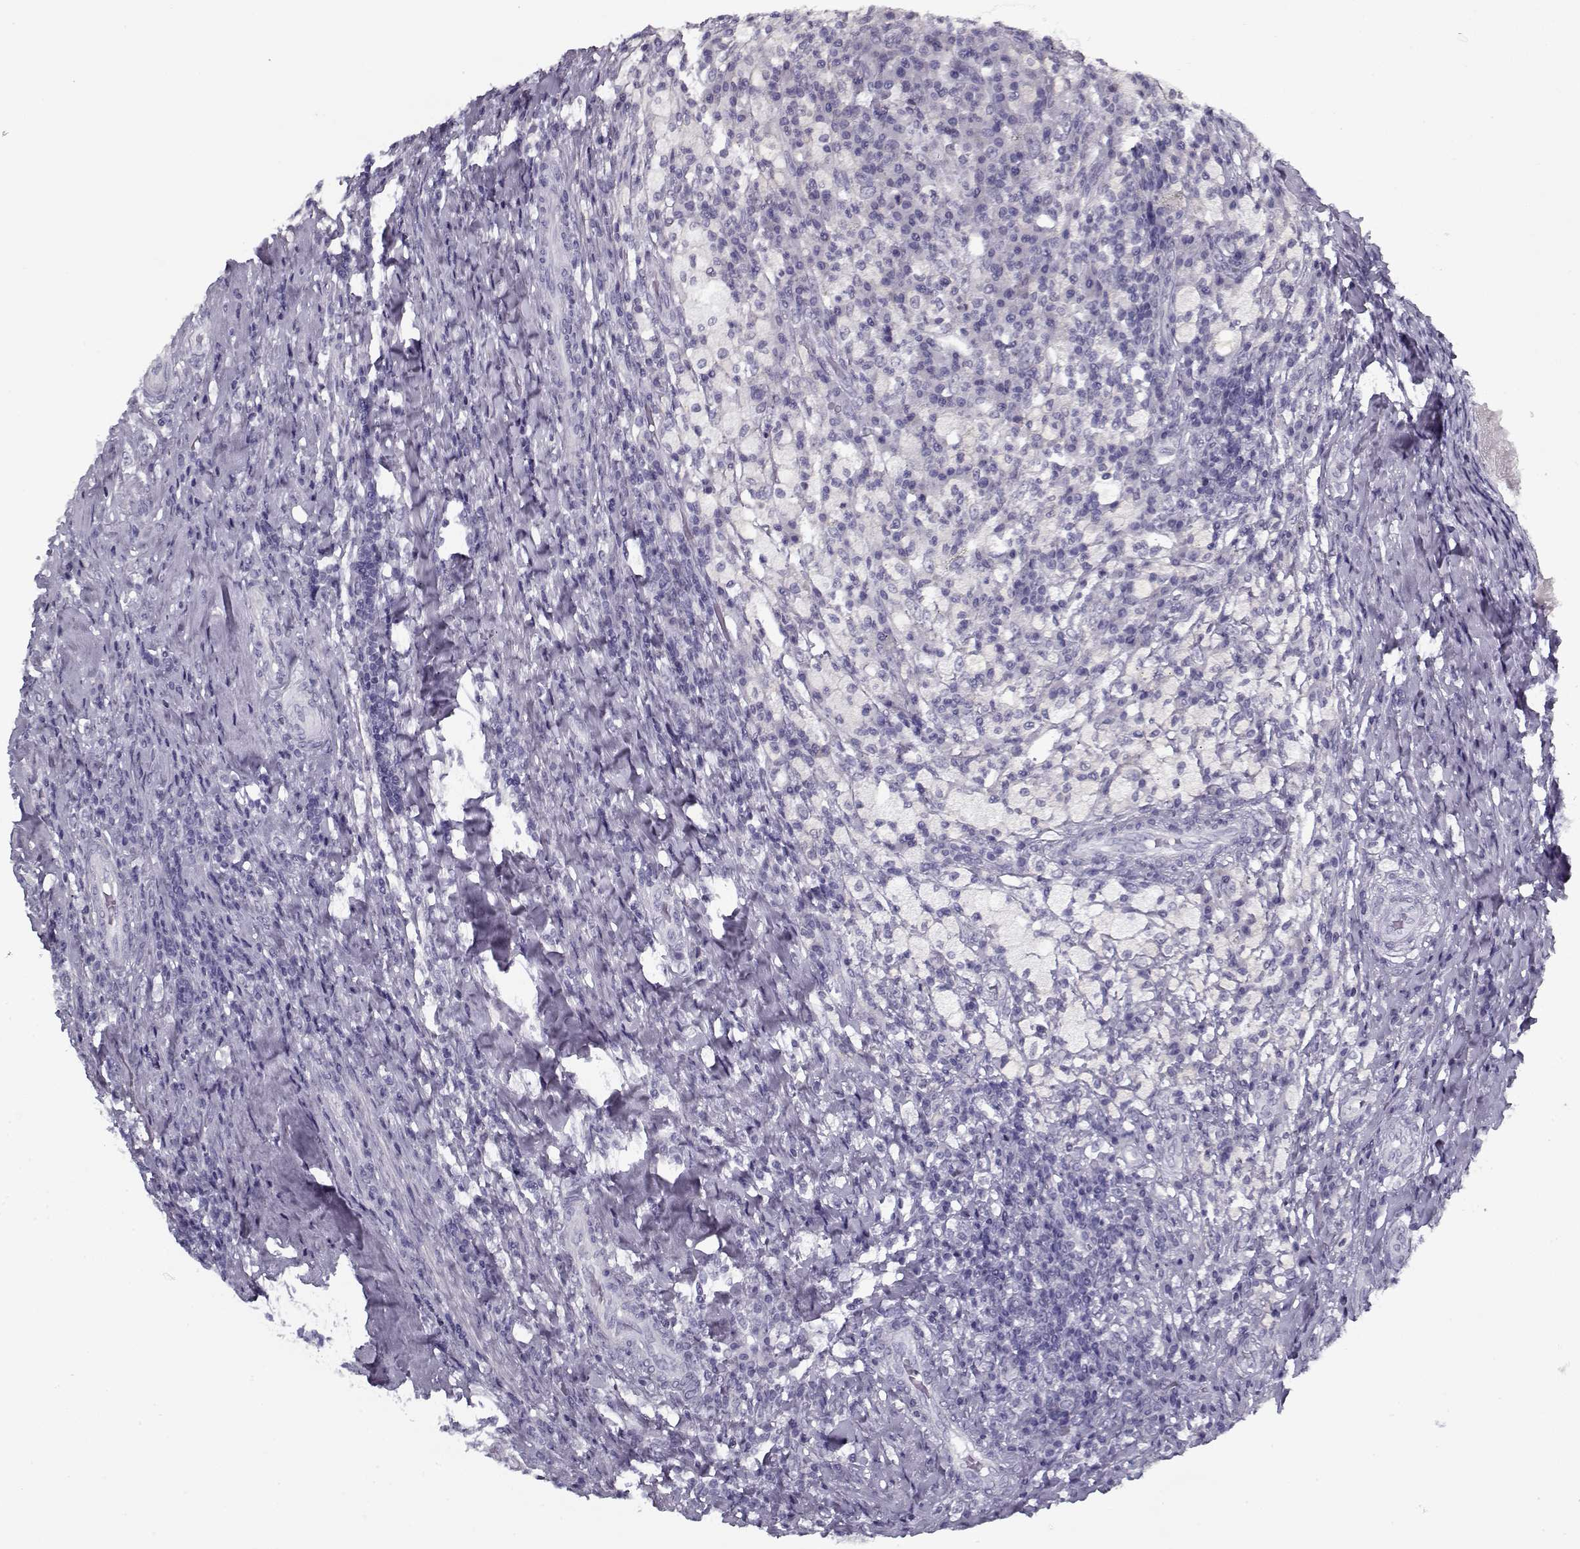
{"staining": {"intensity": "negative", "quantity": "none", "location": "none"}, "tissue": "testis cancer", "cell_type": "Tumor cells", "image_type": "cancer", "snomed": [{"axis": "morphology", "description": "Necrosis, NOS"}, {"axis": "morphology", "description": "Carcinoma, Embryonal, NOS"}, {"axis": "topography", "description": "Testis"}], "caption": "IHC of testis cancer shows no expression in tumor cells.", "gene": "RNF32", "patient": {"sex": "male", "age": 19}}